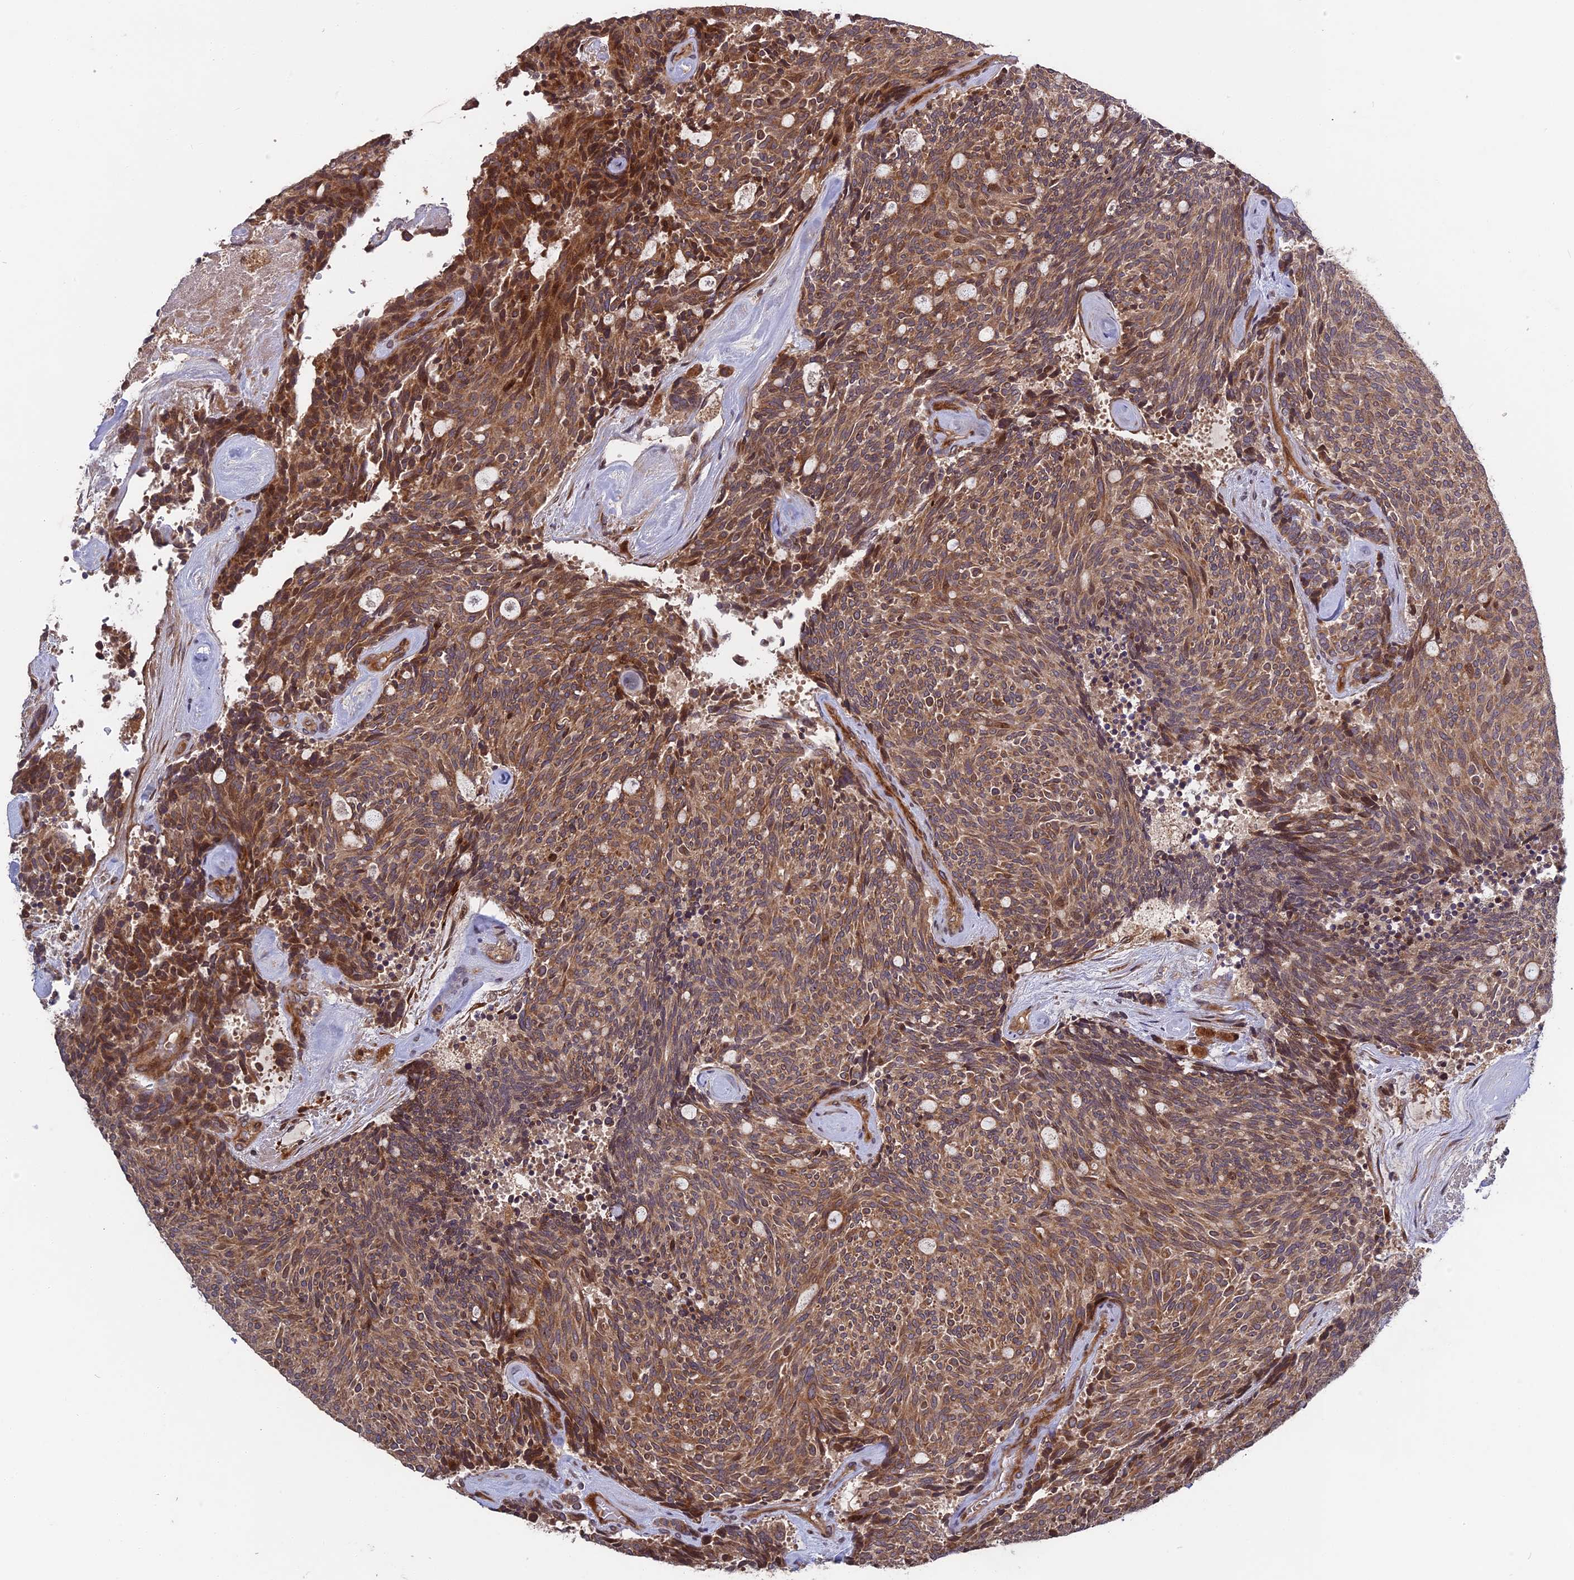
{"staining": {"intensity": "moderate", "quantity": ">75%", "location": "cytoplasmic/membranous"}, "tissue": "carcinoid", "cell_type": "Tumor cells", "image_type": "cancer", "snomed": [{"axis": "morphology", "description": "Carcinoid, malignant, NOS"}, {"axis": "topography", "description": "Pancreas"}], "caption": "Immunohistochemical staining of human carcinoid displays medium levels of moderate cytoplasmic/membranous protein positivity in approximately >75% of tumor cells. (Stains: DAB in brown, nuclei in blue, Microscopy: brightfield microscopy at high magnification).", "gene": "TMUB2", "patient": {"sex": "female", "age": 54}}